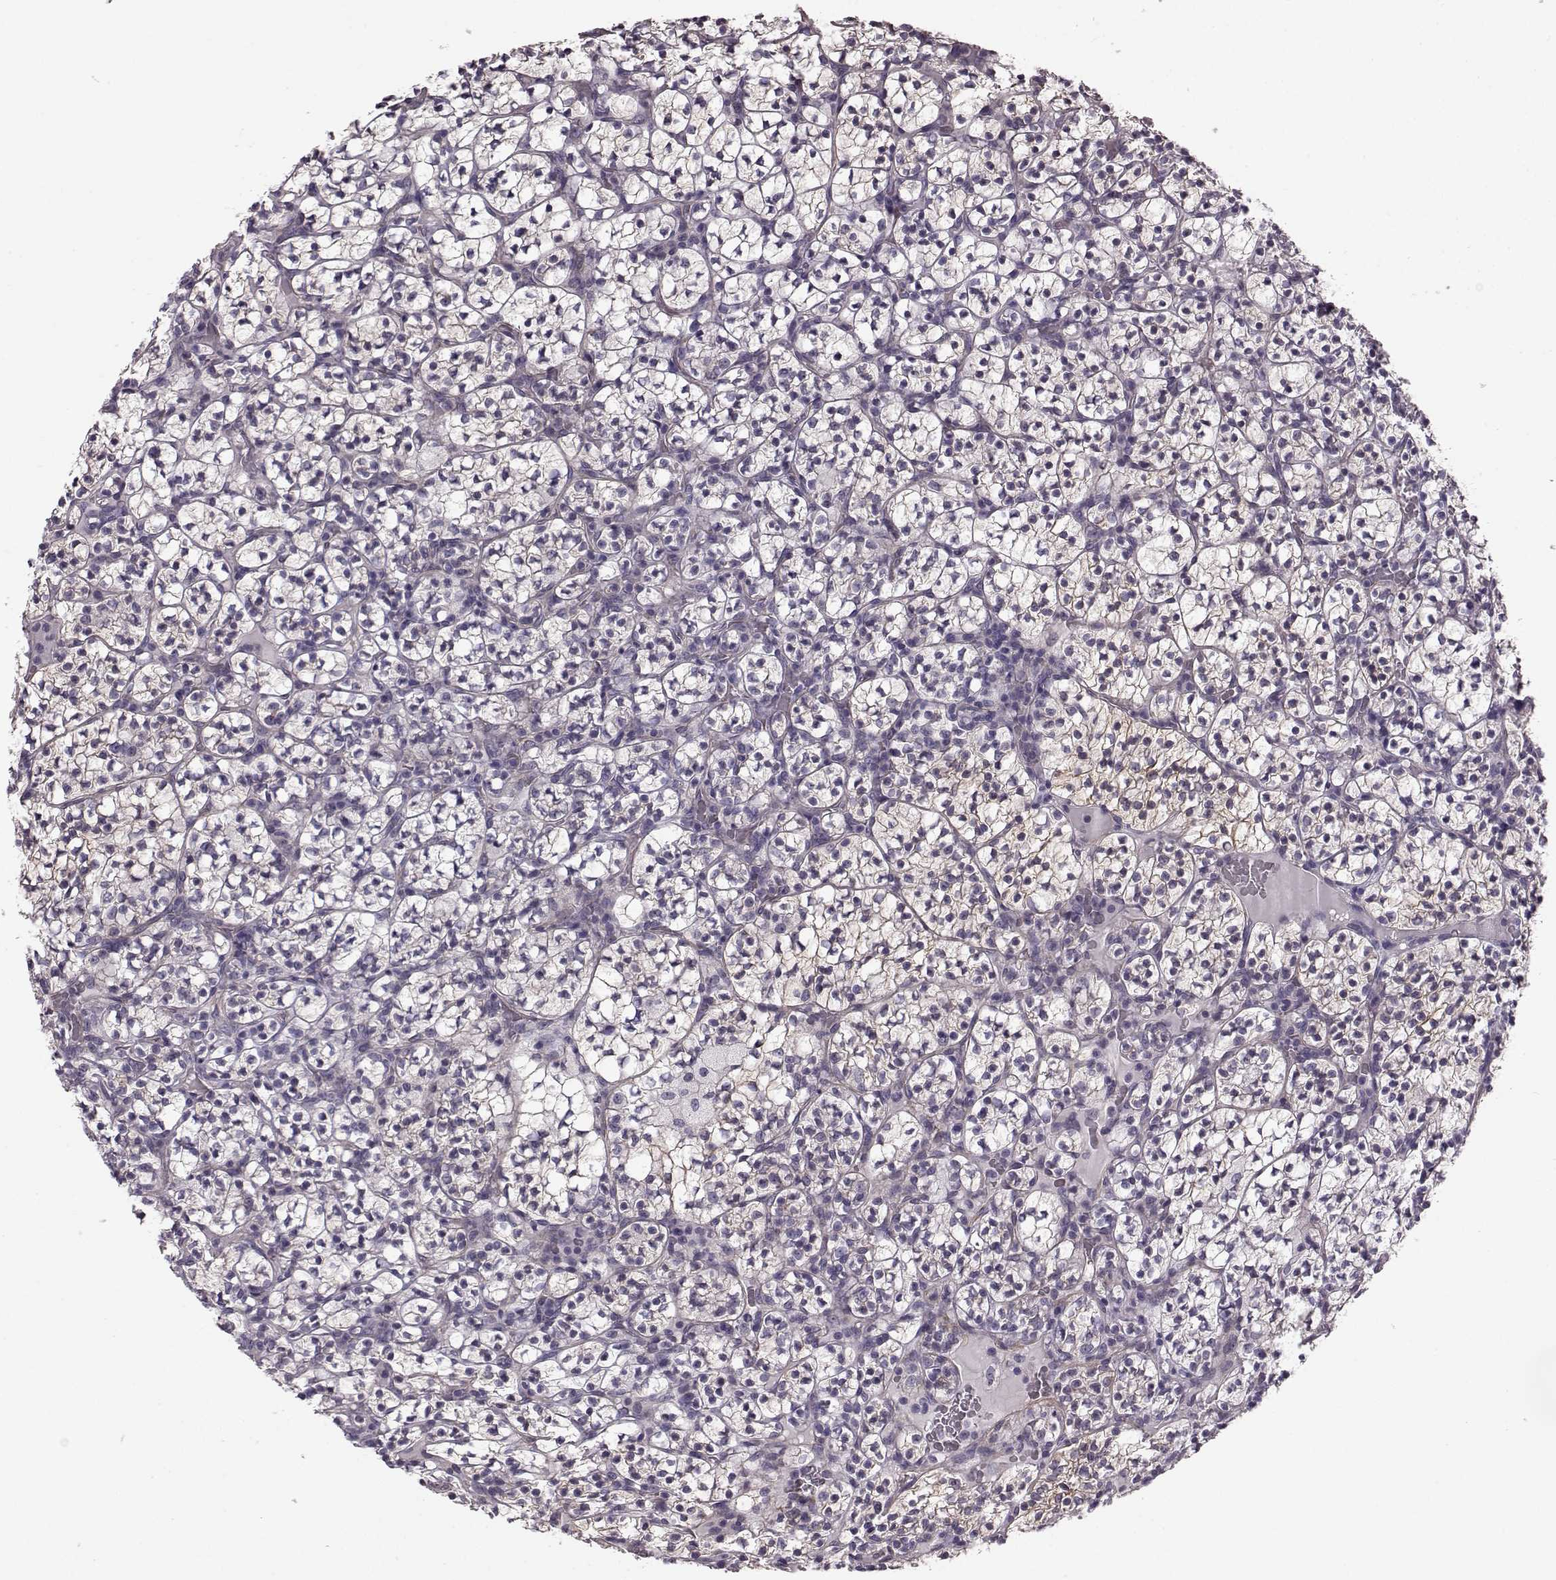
{"staining": {"intensity": "negative", "quantity": "none", "location": "none"}, "tissue": "renal cancer", "cell_type": "Tumor cells", "image_type": "cancer", "snomed": [{"axis": "morphology", "description": "Adenocarcinoma, NOS"}, {"axis": "topography", "description": "Kidney"}], "caption": "An immunohistochemistry (IHC) photomicrograph of renal cancer is shown. There is no staining in tumor cells of renal cancer.", "gene": "GRK1", "patient": {"sex": "female", "age": 89}}